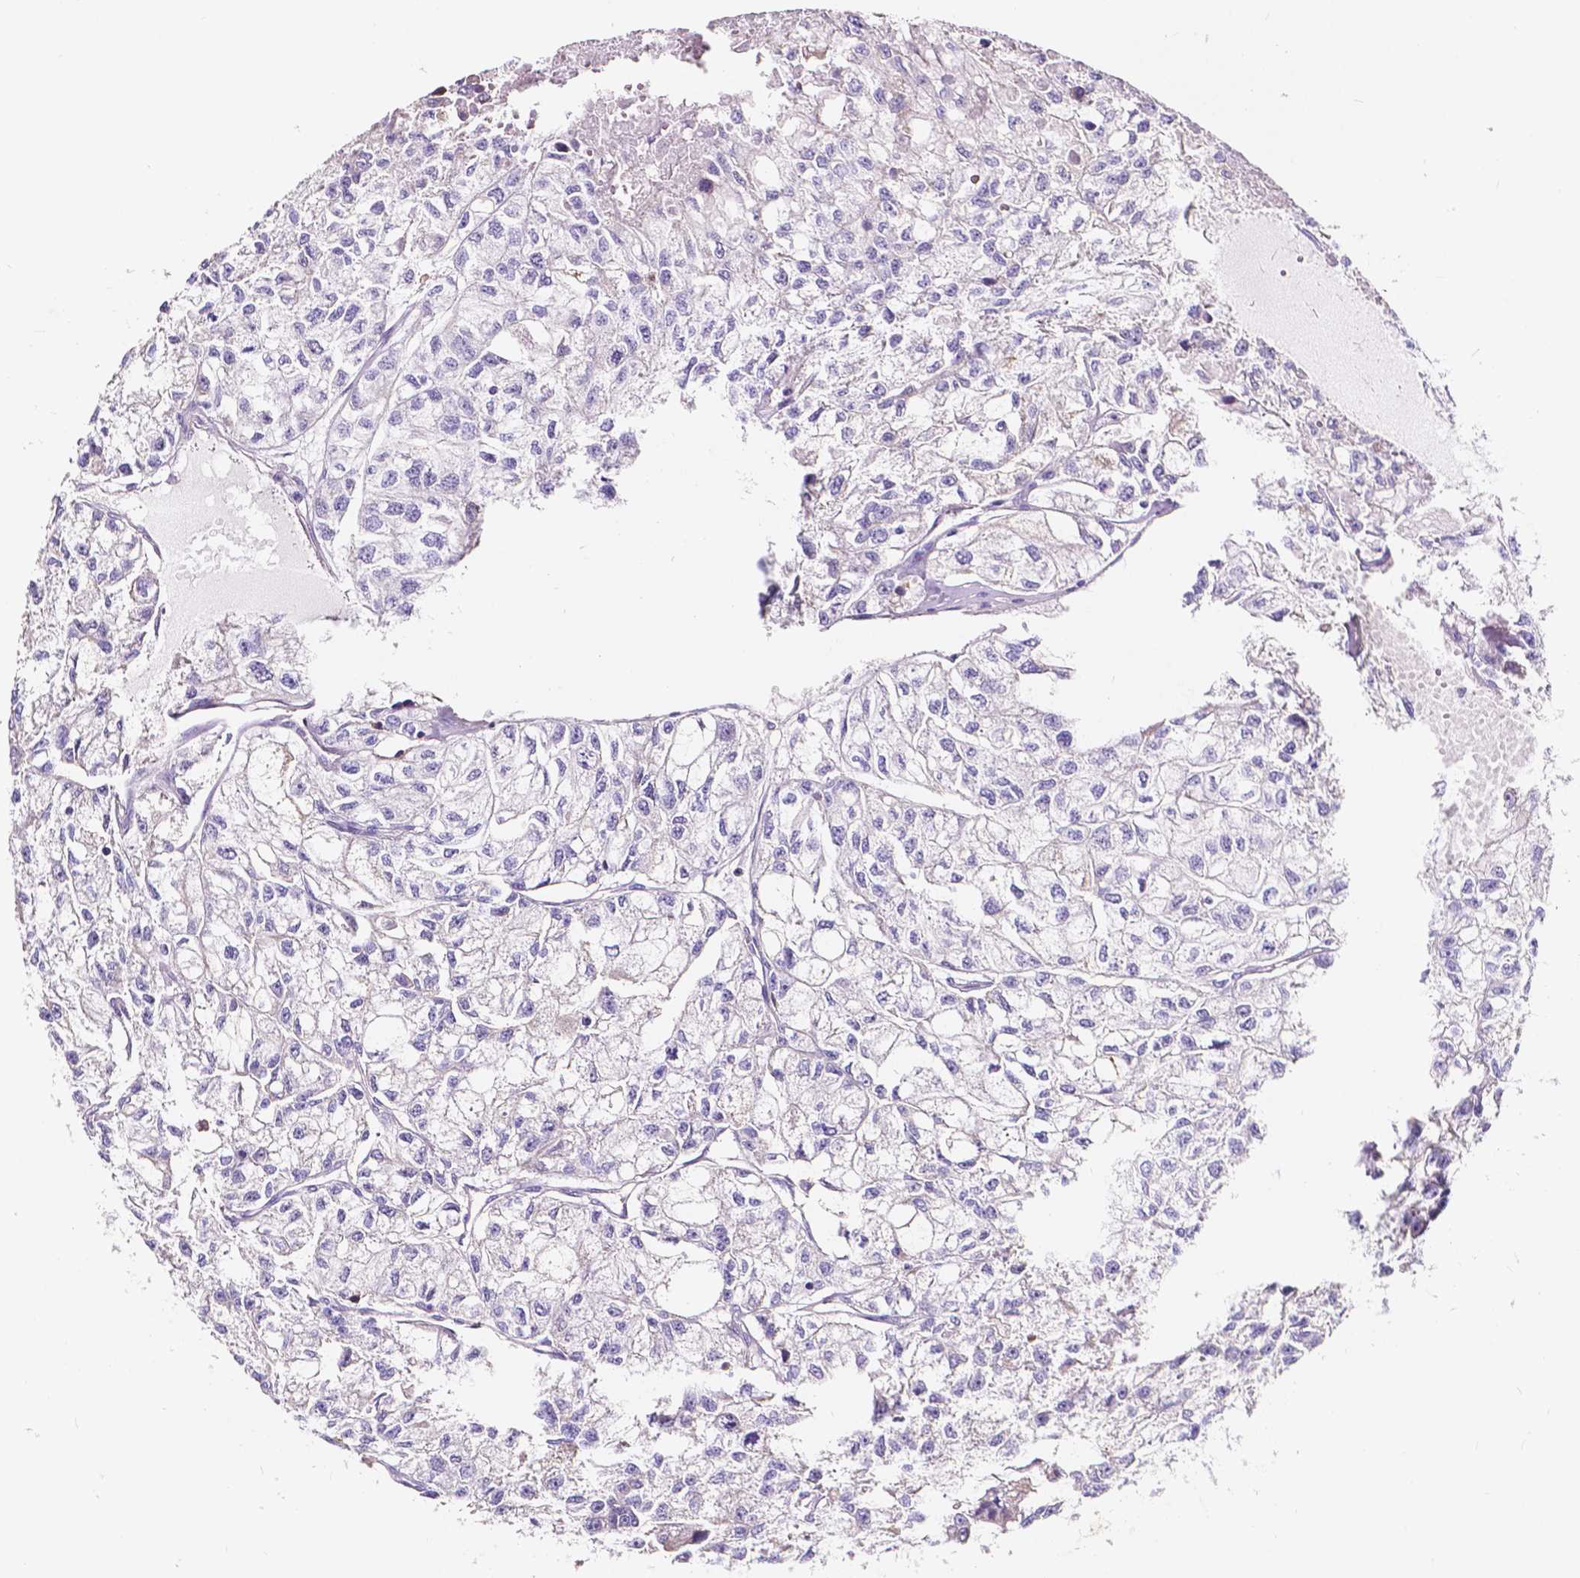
{"staining": {"intensity": "negative", "quantity": "none", "location": "none"}, "tissue": "renal cancer", "cell_type": "Tumor cells", "image_type": "cancer", "snomed": [{"axis": "morphology", "description": "Adenocarcinoma, NOS"}, {"axis": "topography", "description": "Kidney"}], "caption": "Histopathology image shows no protein staining in tumor cells of renal cancer tissue. Nuclei are stained in blue.", "gene": "CLSTN2", "patient": {"sex": "male", "age": 56}}